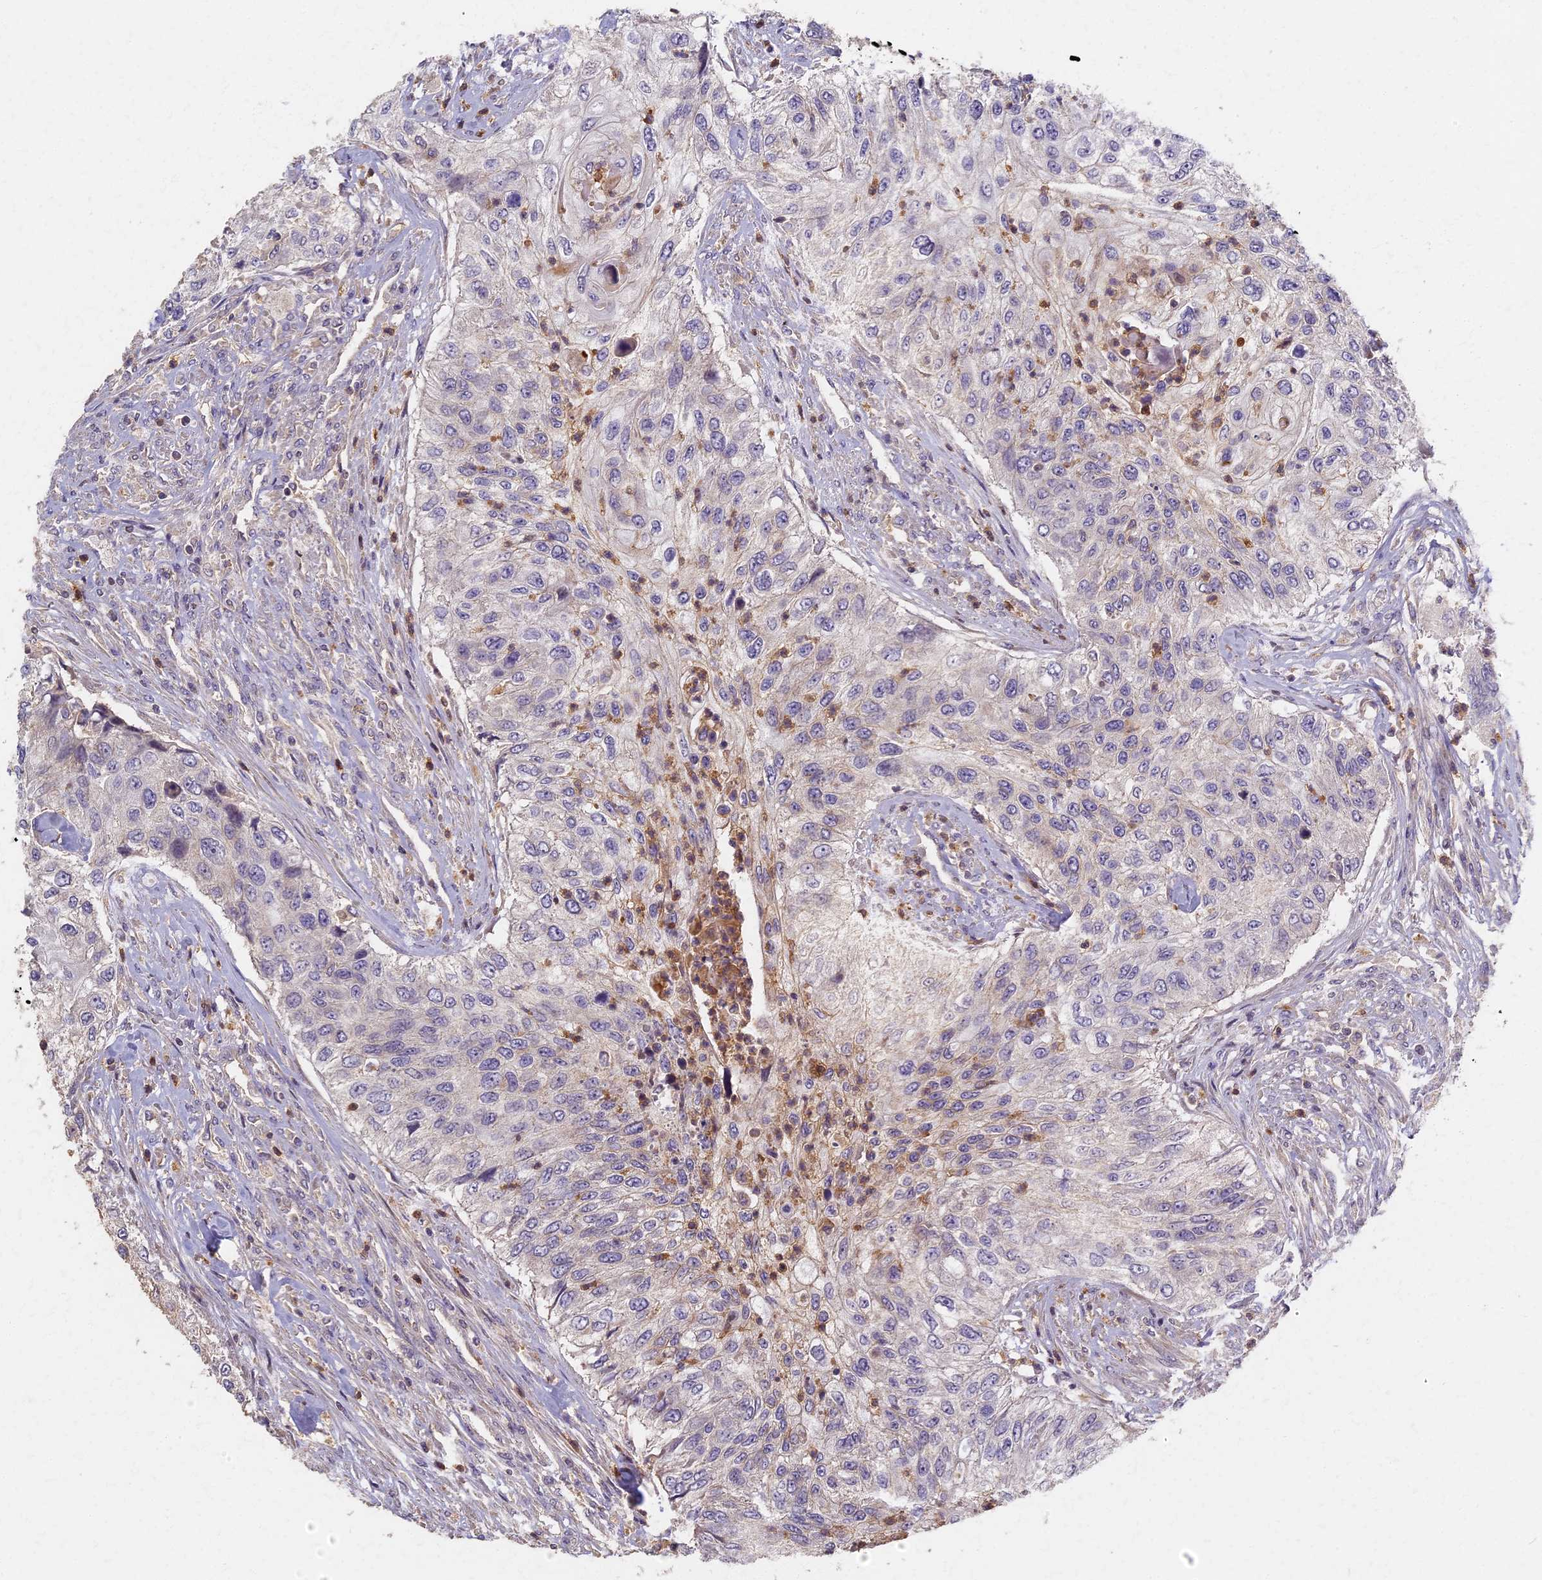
{"staining": {"intensity": "negative", "quantity": "none", "location": "none"}, "tissue": "urothelial cancer", "cell_type": "Tumor cells", "image_type": "cancer", "snomed": [{"axis": "morphology", "description": "Urothelial carcinoma, High grade"}, {"axis": "topography", "description": "Urinary bladder"}], "caption": "Immunohistochemistry histopathology image of neoplastic tissue: urothelial carcinoma (high-grade) stained with DAB exhibits no significant protein staining in tumor cells.", "gene": "AP4E1", "patient": {"sex": "female", "age": 60}}